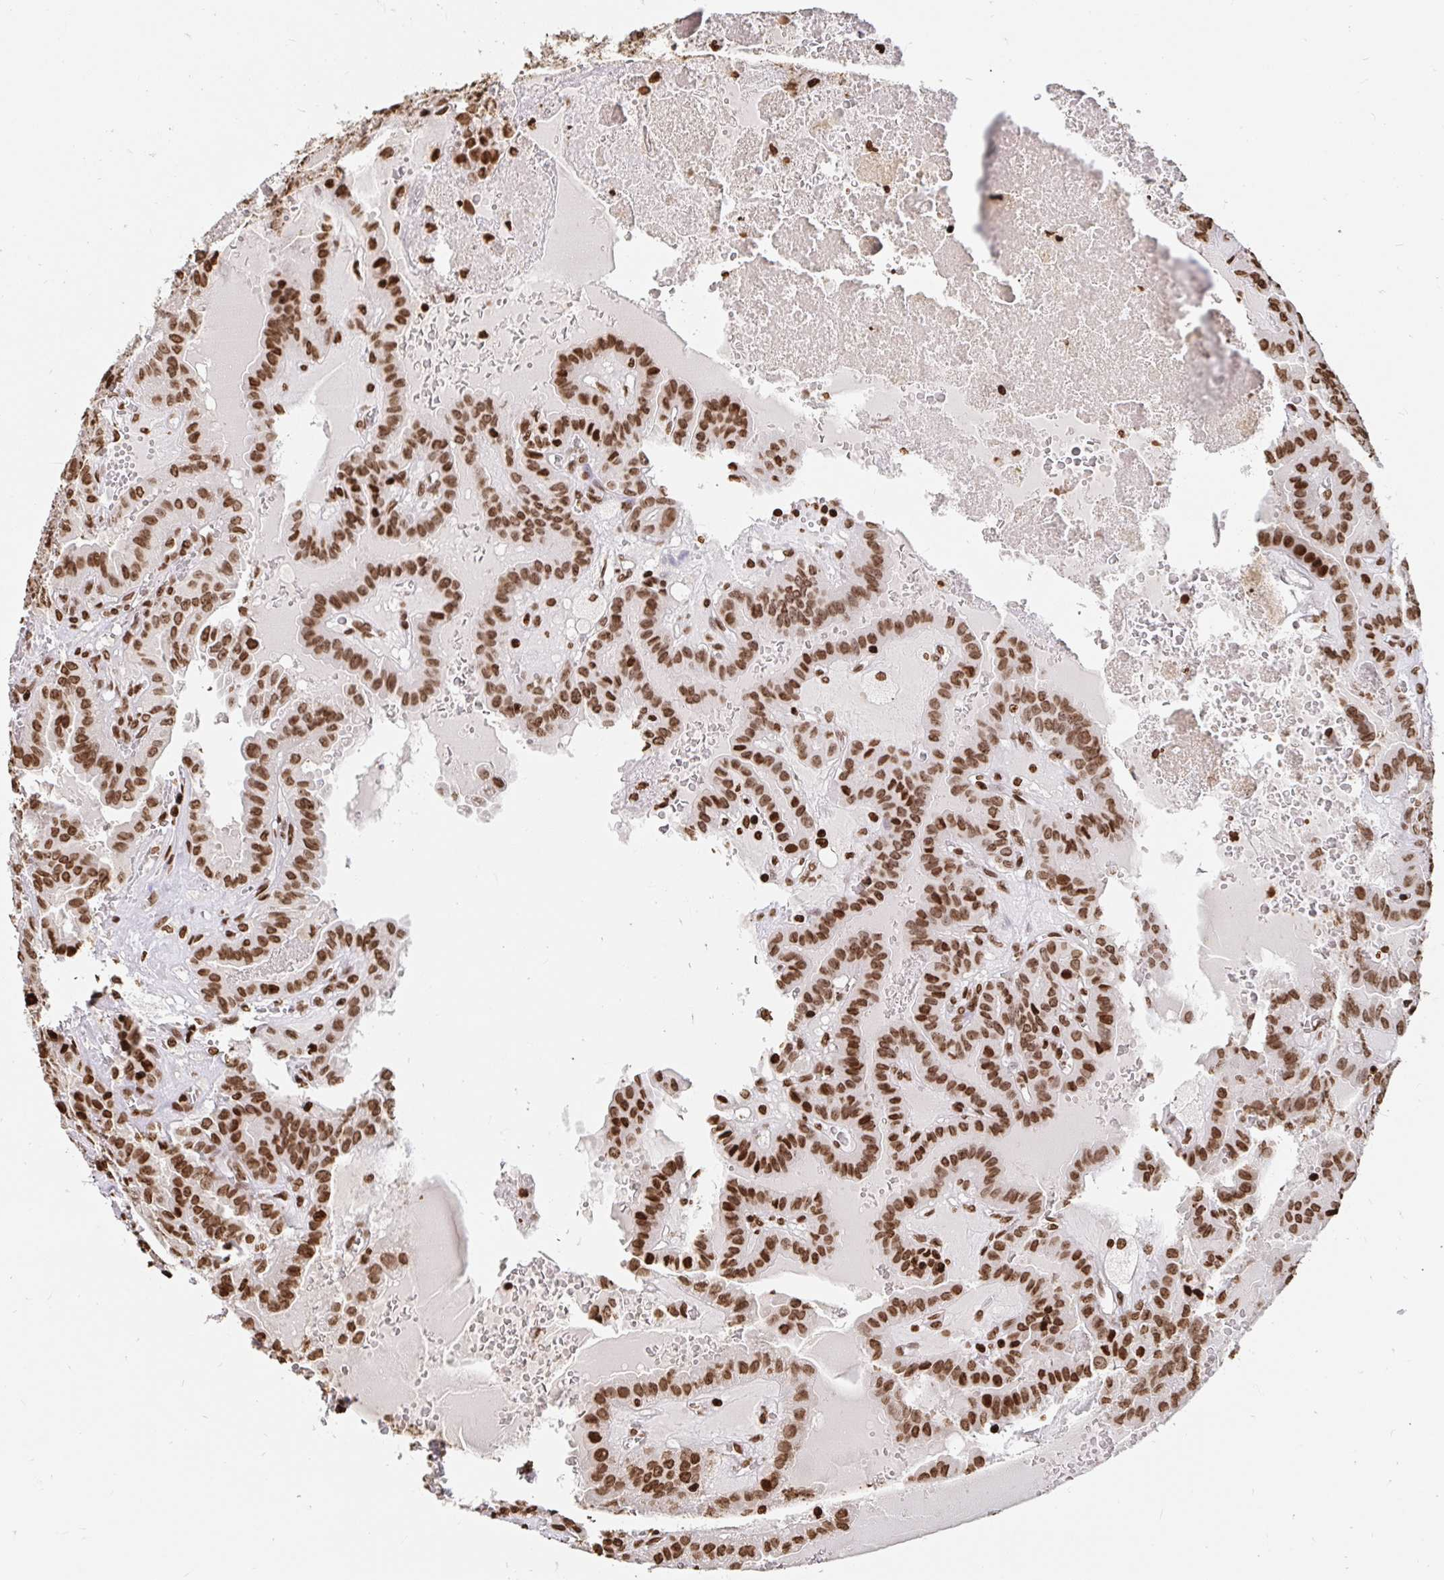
{"staining": {"intensity": "strong", "quantity": ">75%", "location": "nuclear"}, "tissue": "thyroid cancer", "cell_type": "Tumor cells", "image_type": "cancer", "snomed": [{"axis": "morphology", "description": "Papillary adenocarcinoma, NOS"}, {"axis": "topography", "description": "Thyroid gland"}], "caption": "Papillary adenocarcinoma (thyroid) stained for a protein reveals strong nuclear positivity in tumor cells. Nuclei are stained in blue.", "gene": "H2BC5", "patient": {"sex": "male", "age": 87}}